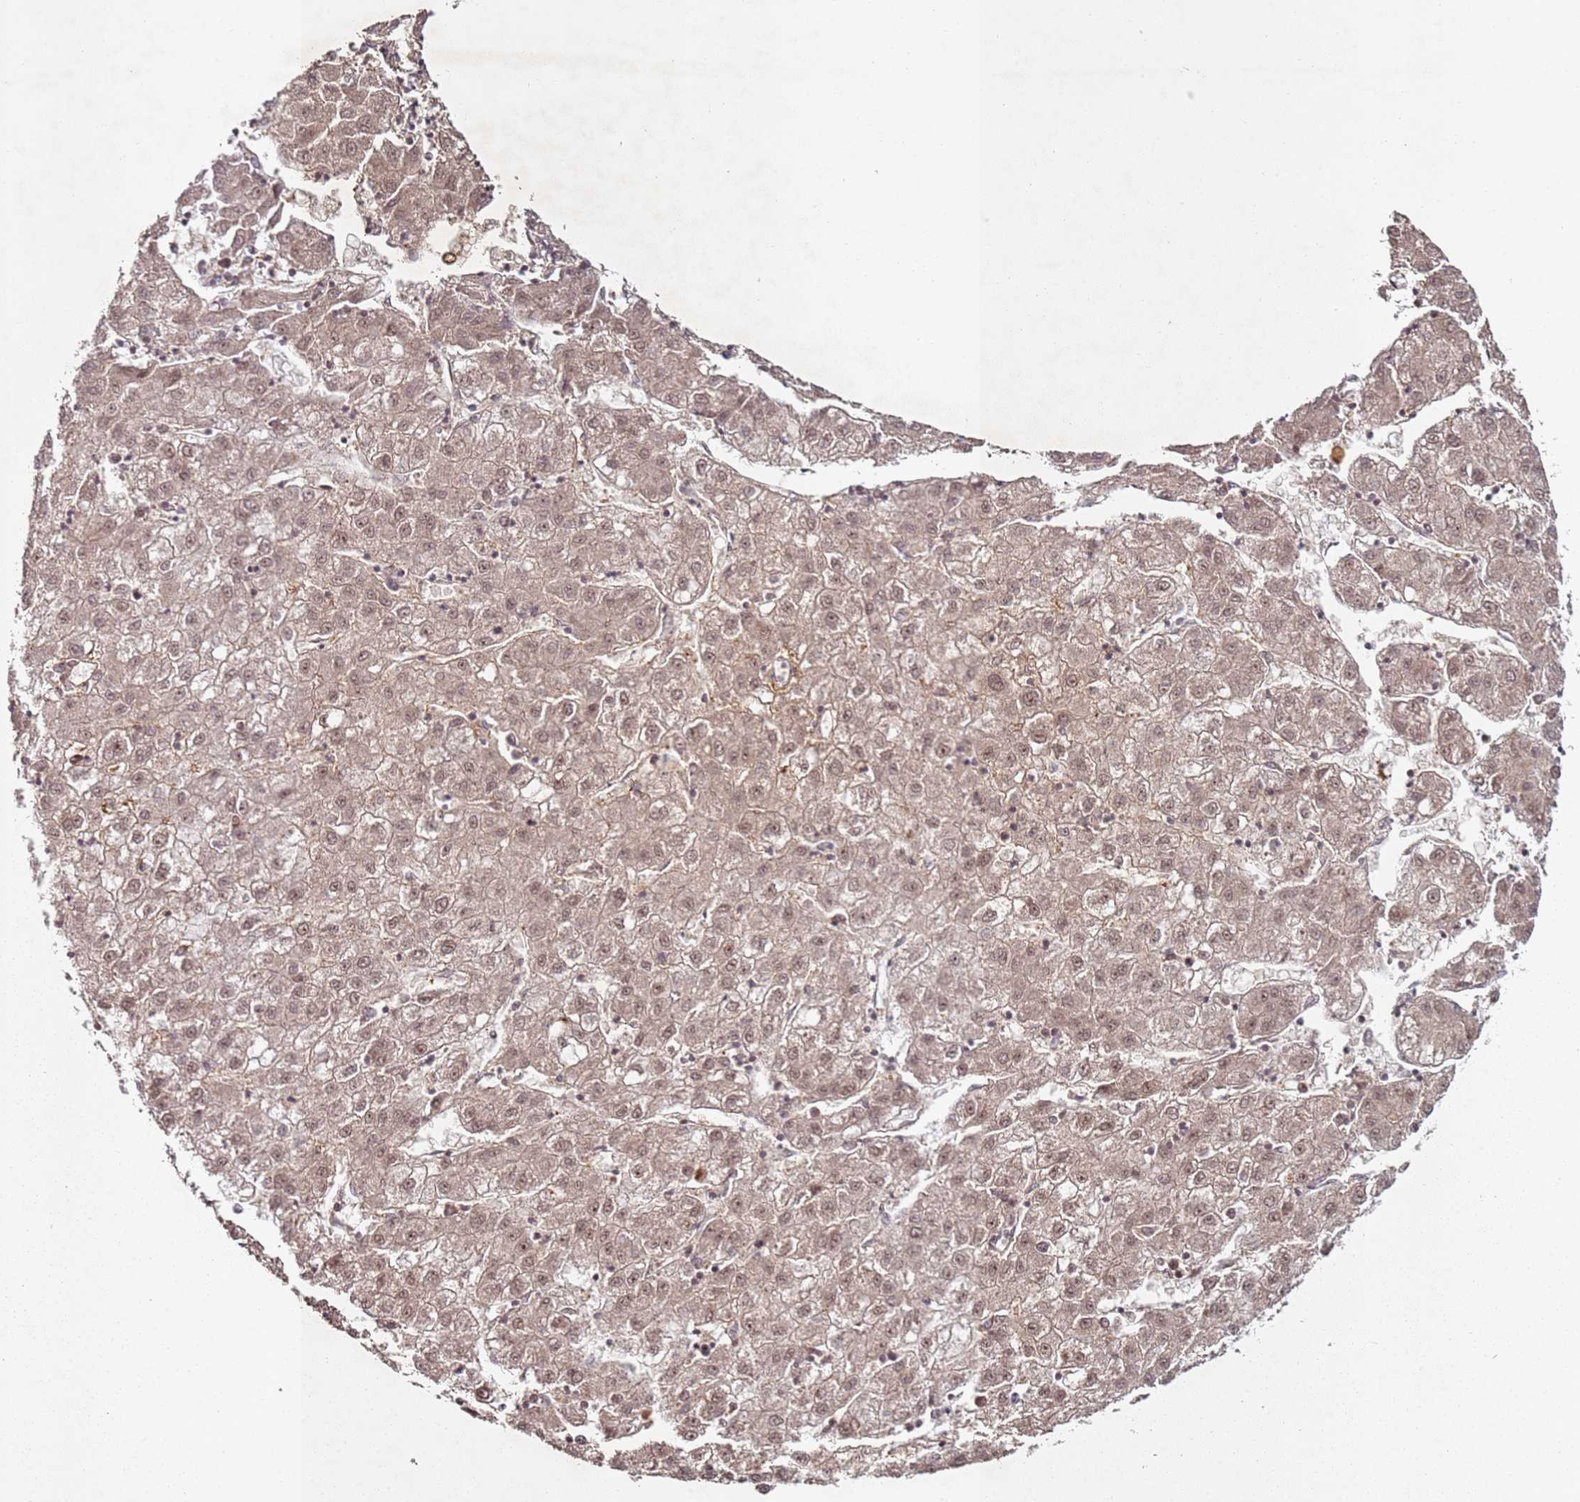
{"staining": {"intensity": "moderate", "quantity": ">75%", "location": "cytoplasmic/membranous,nuclear"}, "tissue": "liver cancer", "cell_type": "Tumor cells", "image_type": "cancer", "snomed": [{"axis": "morphology", "description": "Carcinoma, Hepatocellular, NOS"}, {"axis": "topography", "description": "Liver"}], "caption": "This photomicrograph shows liver cancer (hepatocellular carcinoma) stained with immunohistochemistry to label a protein in brown. The cytoplasmic/membranous and nuclear of tumor cells show moderate positivity for the protein. Nuclei are counter-stained blue.", "gene": "ATF6B", "patient": {"sex": "male", "age": 72}}